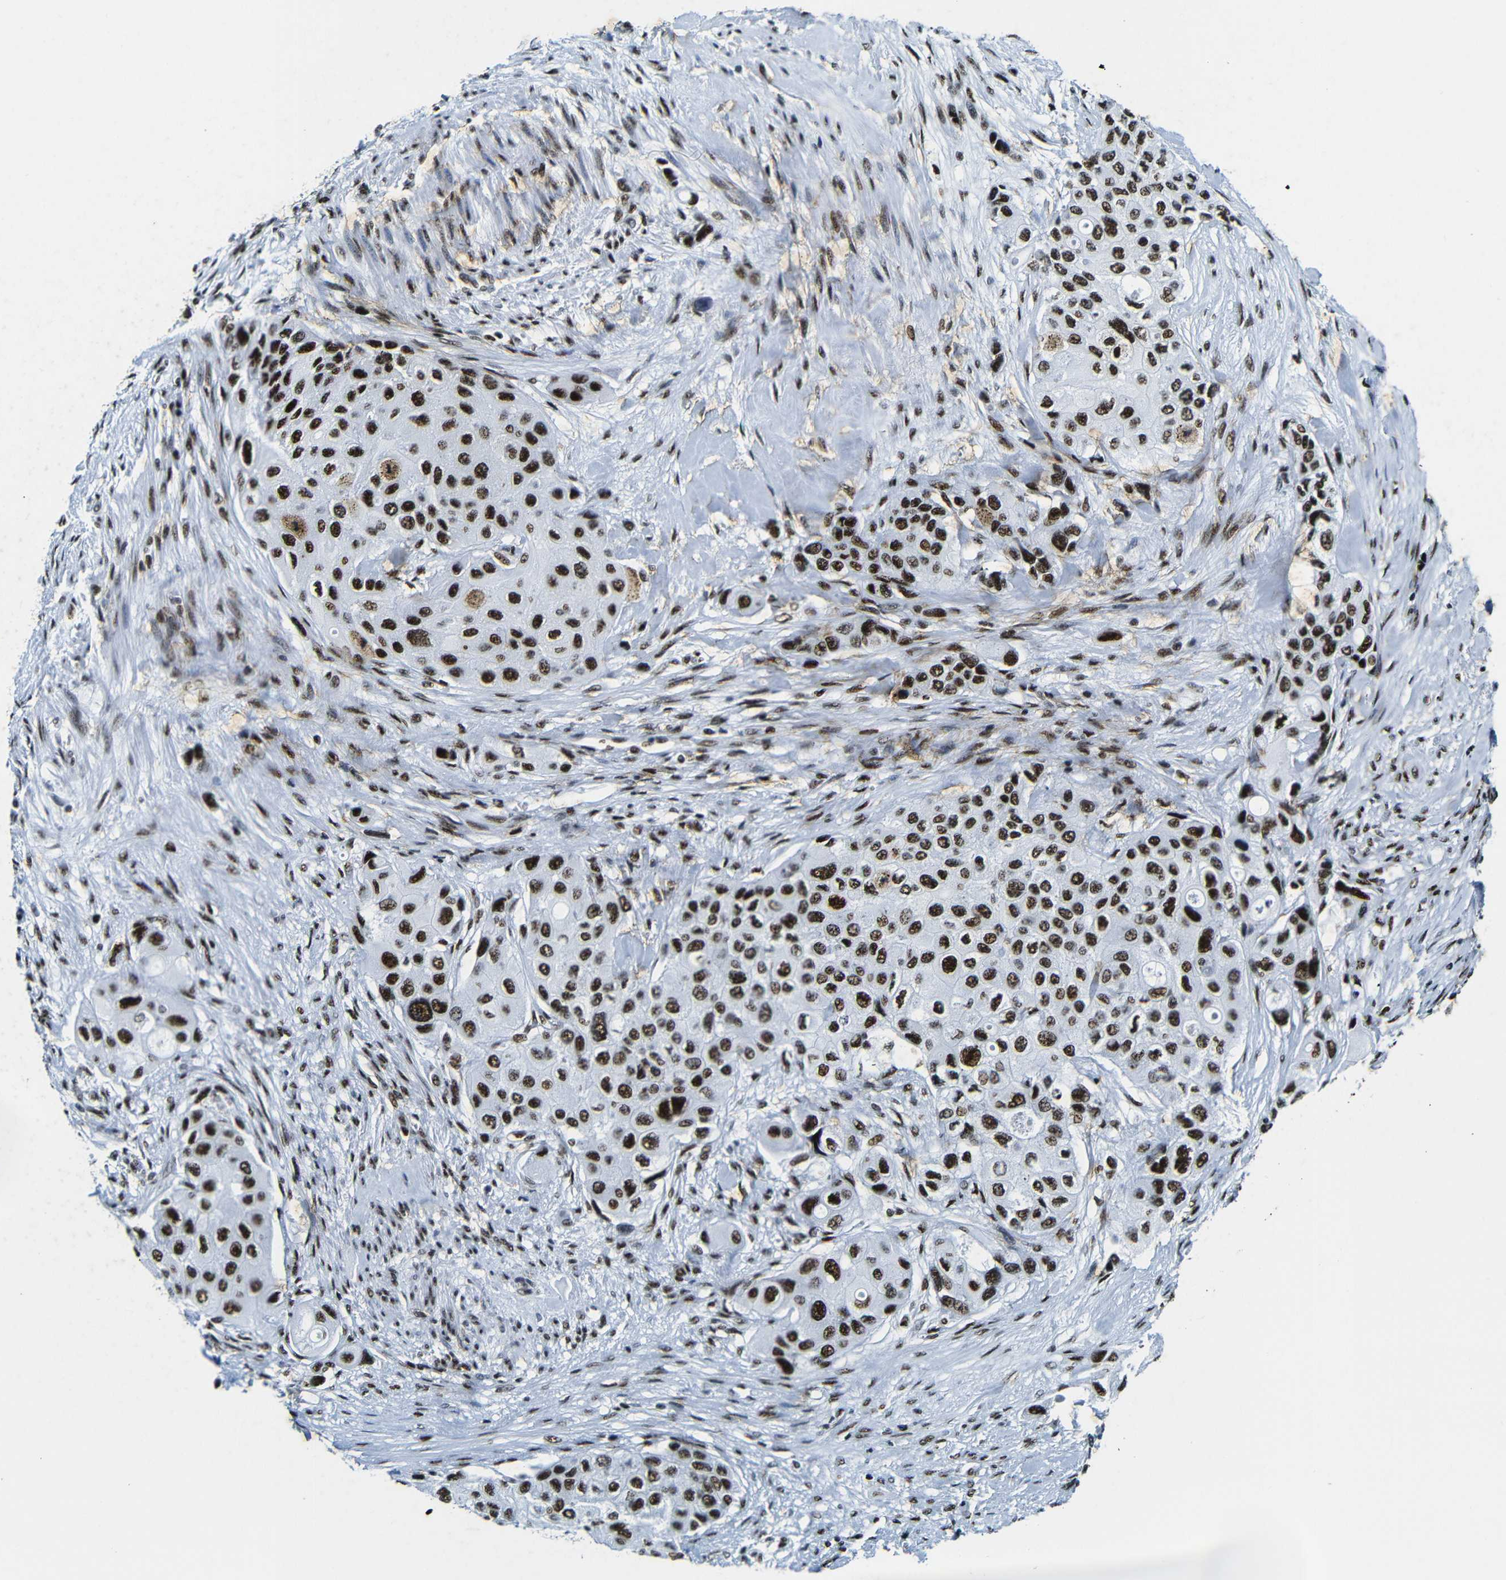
{"staining": {"intensity": "strong", "quantity": ">75%", "location": "nuclear"}, "tissue": "urothelial cancer", "cell_type": "Tumor cells", "image_type": "cancer", "snomed": [{"axis": "morphology", "description": "Urothelial carcinoma, High grade"}, {"axis": "topography", "description": "Urinary bladder"}], "caption": "Immunohistochemical staining of urothelial cancer exhibits strong nuclear protein staining in approximately >75% of tumor cells.", "gene": "SRSF1", "patient": {"sex": "female", "age": 56}}